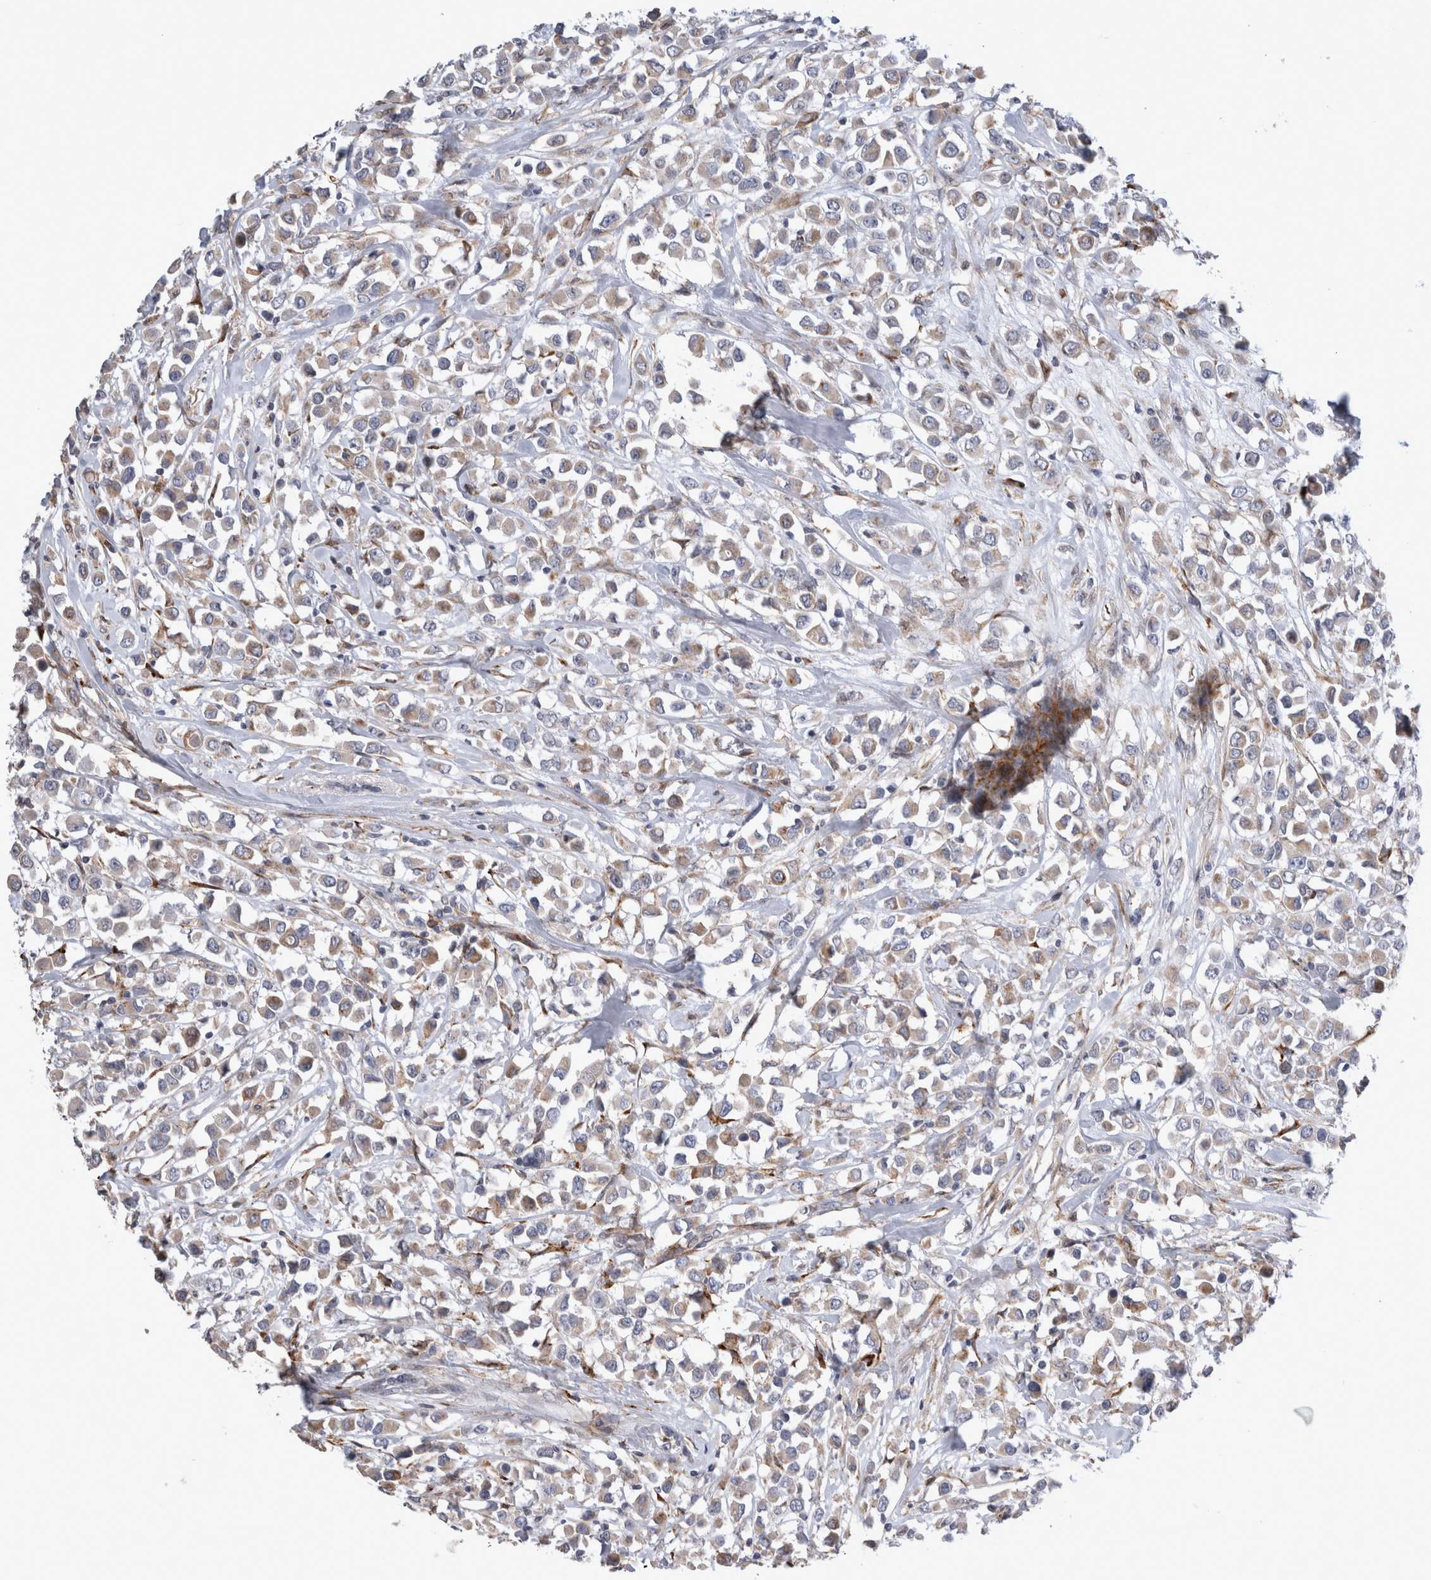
{"staining": {"intensity": "weak", "quantity": ">75%", "location": "cytoplasmic/membranous"}, "tissue": "breast cancer", "cell_type": "Tumor cells", "image_type": "cancer", "snomed": [{"axis": "morphology", "description": "Duct carcinoma"}, {"axis": "topography", "description": "Breast"}], "caption": "Protein expression analysis of breast infiltrating ductal carcinoma reveals weak cytoplasmic/membranous positivity in about >75% of tumor cells.", "gene": "TRMT9B", "patient": {"sex": "female", "age": 61}}